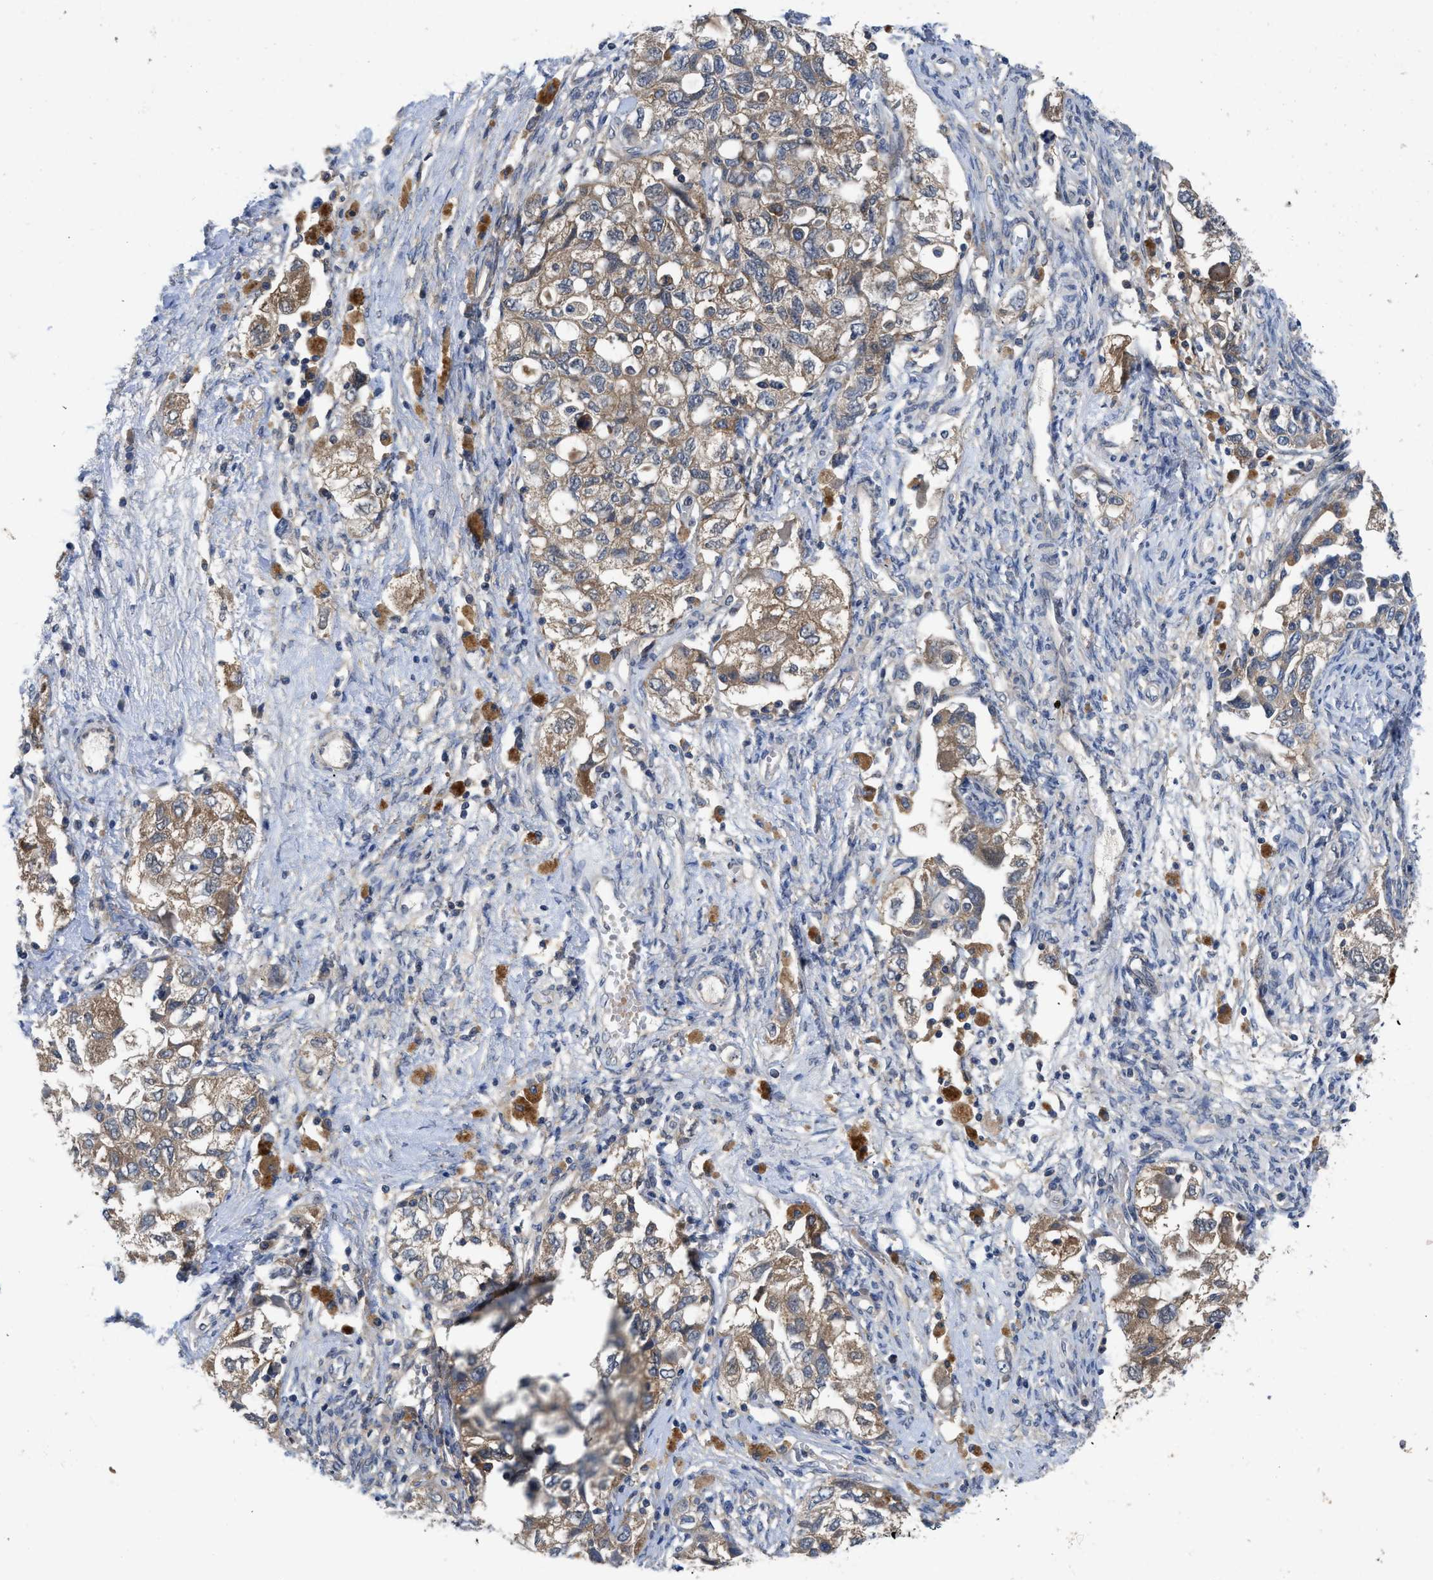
{"staining": {"intensity": "moderate", "quantity": ">75%", "location": "cytoplasmic/membranous"}, "tissue": "ovarian cancer", "cell_type": "Tumor cells", "image_type": "cancer", "snomed": [{"axis": "morphology", "description": "Carcinoma, NOS"}, {"axis": "morphology", "description": "Cystadenocarcinoma, serous, NOS"}, {"axis": "topography", "description": "Ovary"}], "caption": "Brown immunohistochemical staining in ovarian cancer (serous cystadenocarcinoma) demonstrates moderate cytoplasmic/membranous staining in about >75% of tumor cells.", "gene": "PANX1", "patient": {"sex": "female", "age": 69}}